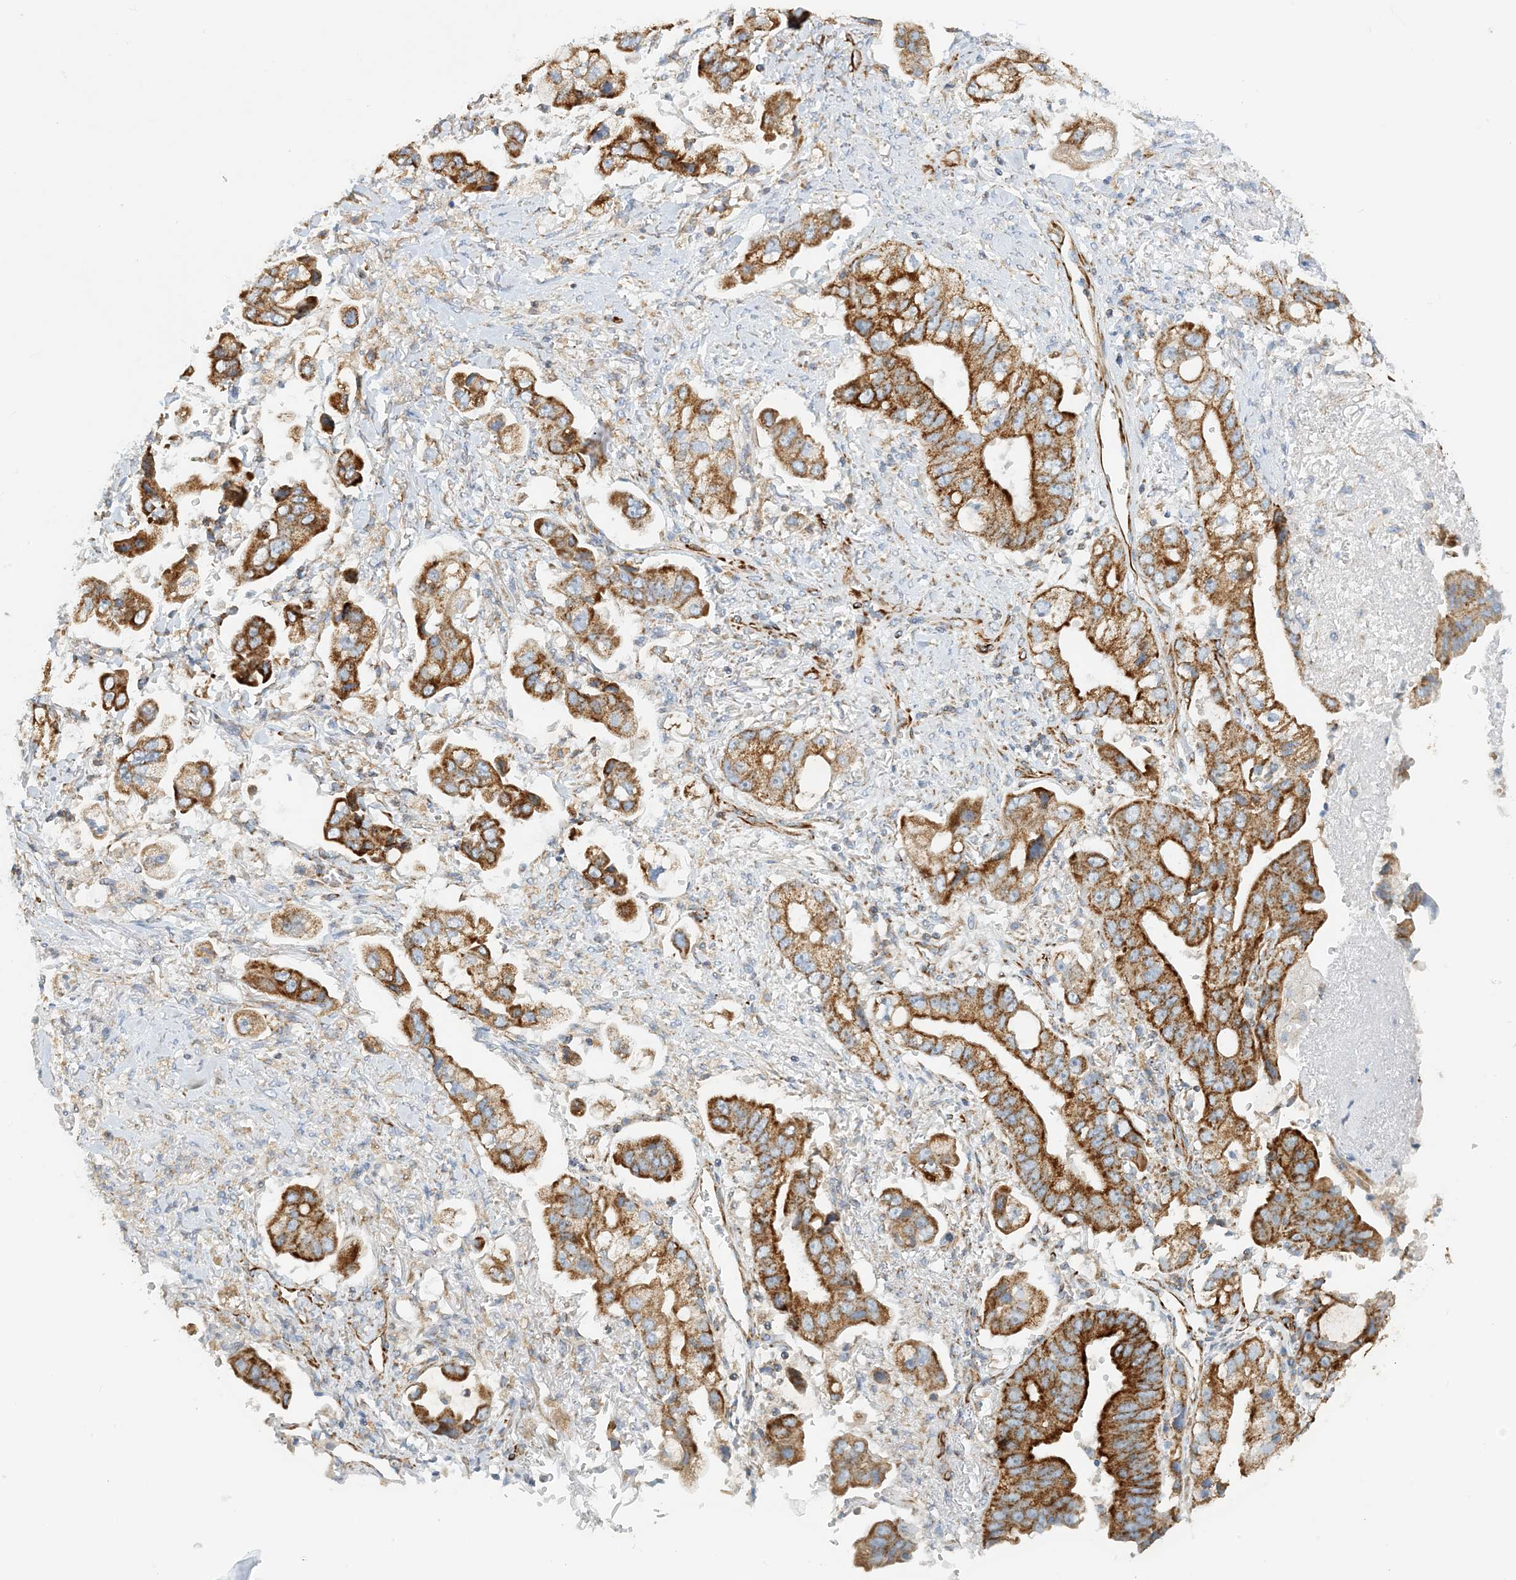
{"staining": {"intensity": "strong", "quantity": ">75%", "location": "cytoplasmic/membranous"}, "tissue": "stomach cancer", "cell_type": "Tumor cells", "image_type": "cancer", "snomed": [{"axis": "morphology", "description": "Adenocarcinoma, NOS"}, {"axis": "topography", "description": "Stomach"}], "caption": "Human stomach cancer (adenocarcinoma) stained with a protein marker exhibits strong staining in tumor cells.", "gene": "COA3", "patient": {"sex": "male", "age": 62}}